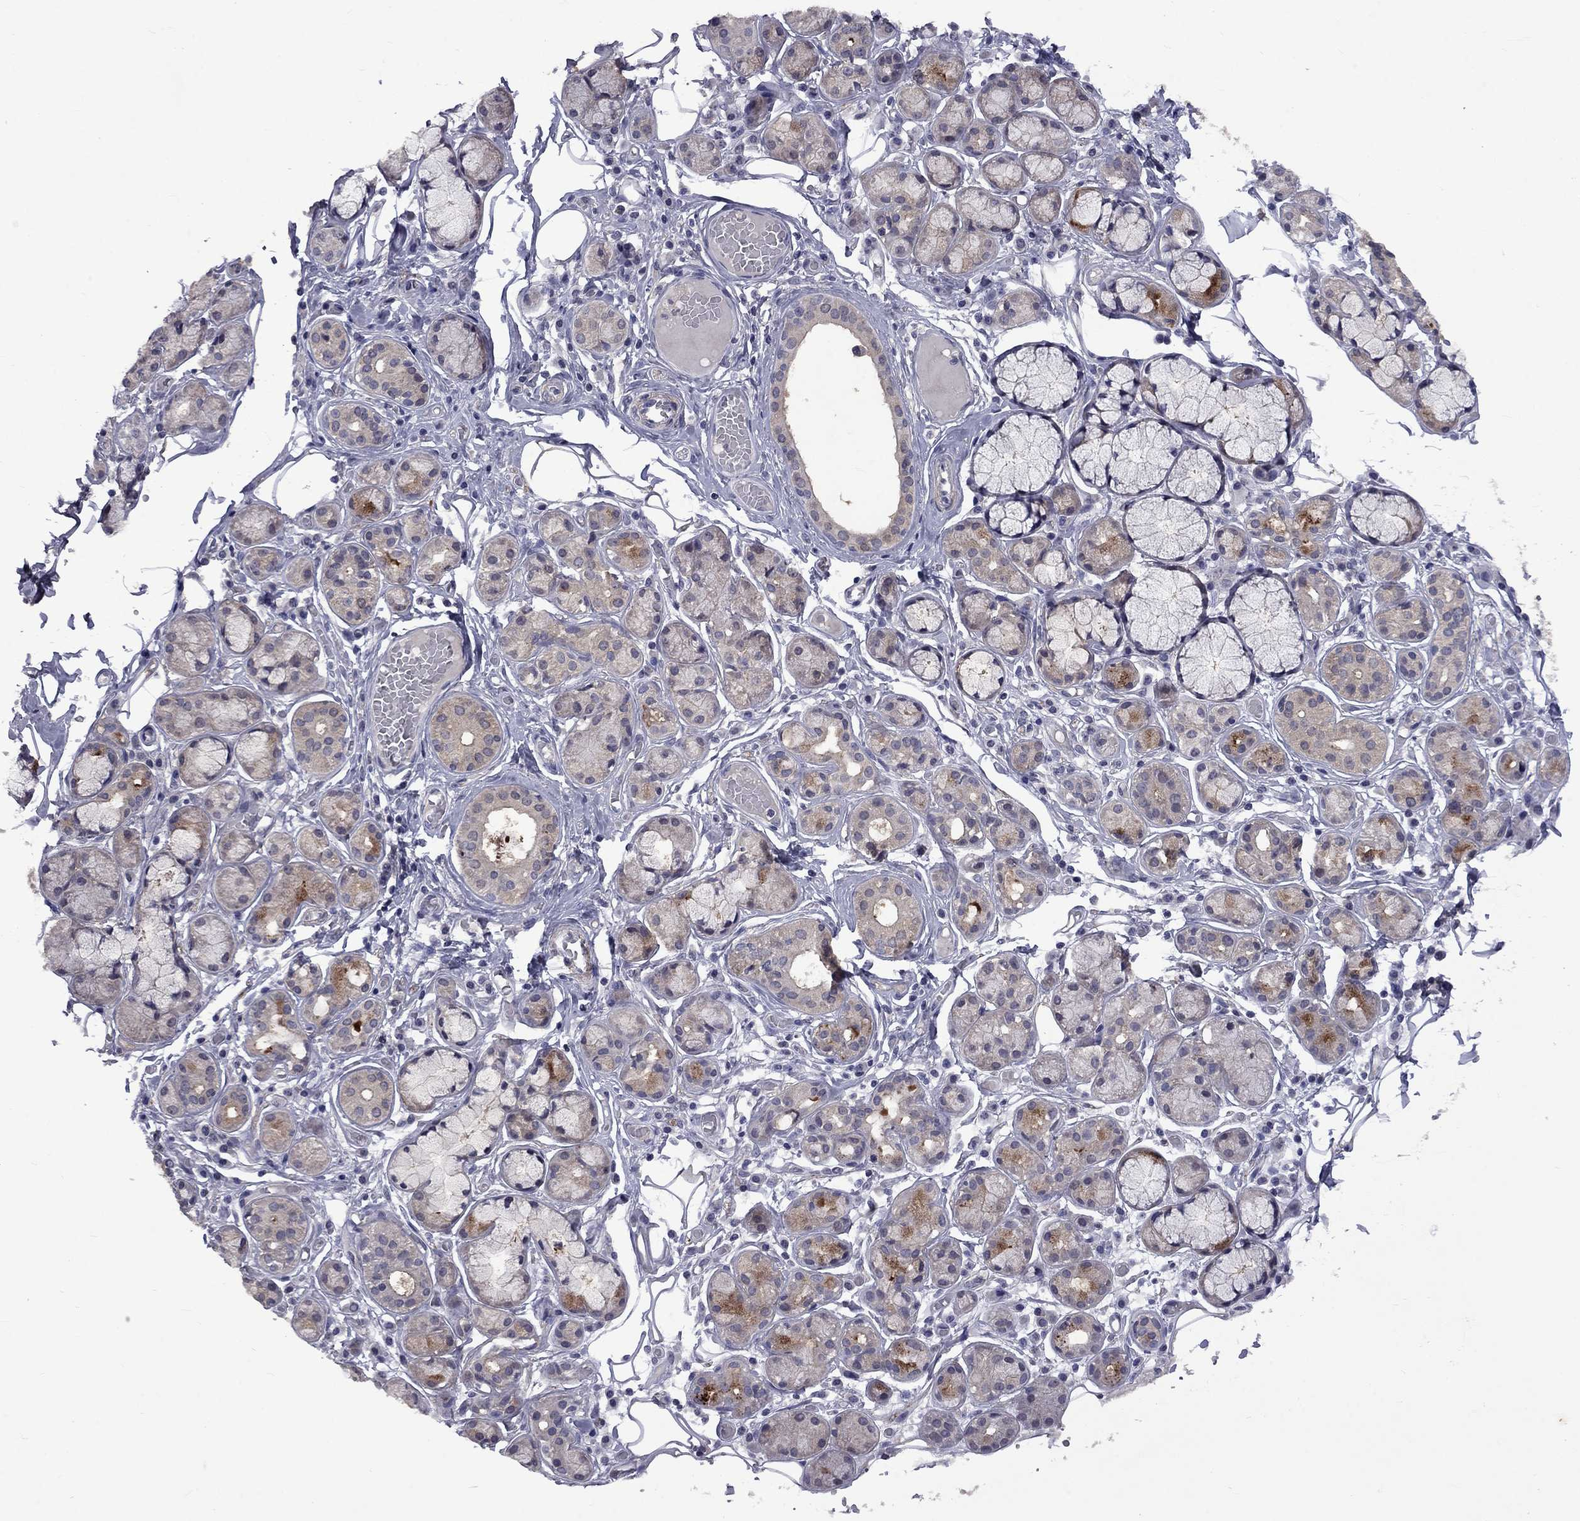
{"staining": {"intensity": "moderate", "quantity": "<25%", "location": "cytoplasmic/membranous"}, "tissue": "salivary gland", "cell_type": "Glandular cells", "image_type": "normal", "snomed": [{"axis": "morphology", "description": "Normal tissue, NOS"}, {"axis": "topography", "description": "Salivary gland"}, {"axis": "topography", "description": "Peripheral nerve tissue"}], "caption": "The histopathology image displays immunohistochemical staining of normal salivary gland. There is moderate cytoplasmic/membranous staining is appreciated in about <25% of glandular cells. Using DAB (3,3'-diaminobenzidine) (brown) and hematoxylin (blue) stains, captured at high magnification using brightfield microscopy.", "gene": "SNTA1", "patient": {"sex": "male", "age": 71}}